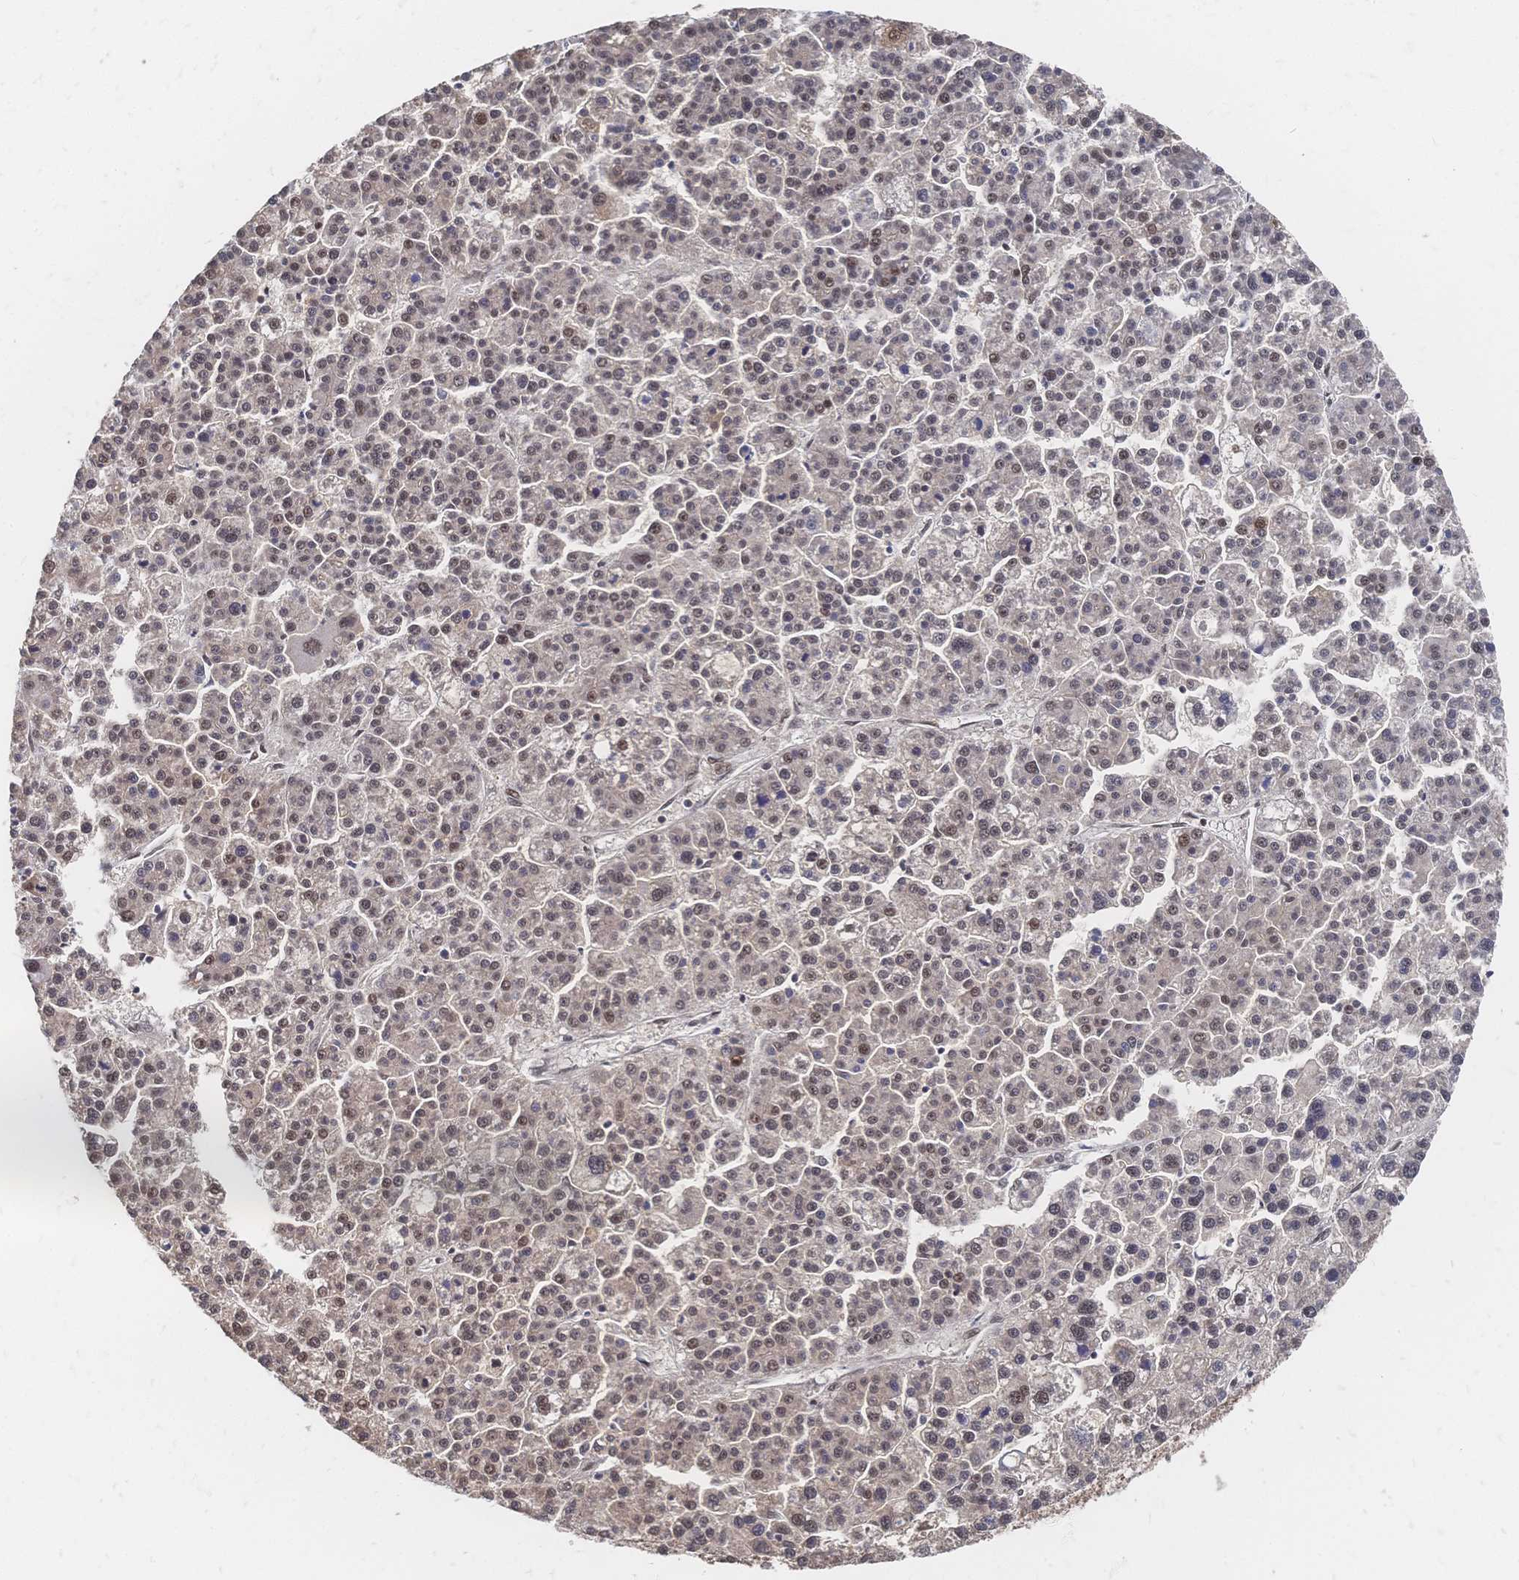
{"staining": {"intensity": "weak", "quantity": ">75%", "location": "nuclear"}, "tissue": "liver cancer", "cell_type": "Tumor cells", "image_type": "cancer", "snomed": [{"axis": "morphology", "description": "Carcinoma, Hepatocellular, NOS"}, {"axis": "topography", "description": "Liver"}], "caption": "Immunohistochemistry (IHC) histopathology image of neoplastic tissue: hepatocellular carcinoma (liver) stained using immunohistochemistry (IHC) displays low levels of weak protein expression localized specifically in the nuclear of tumor cells, appearing as a nuclear brown color.", "gene": "NELFA", "patient": {"sex": "female", "age": 58}}